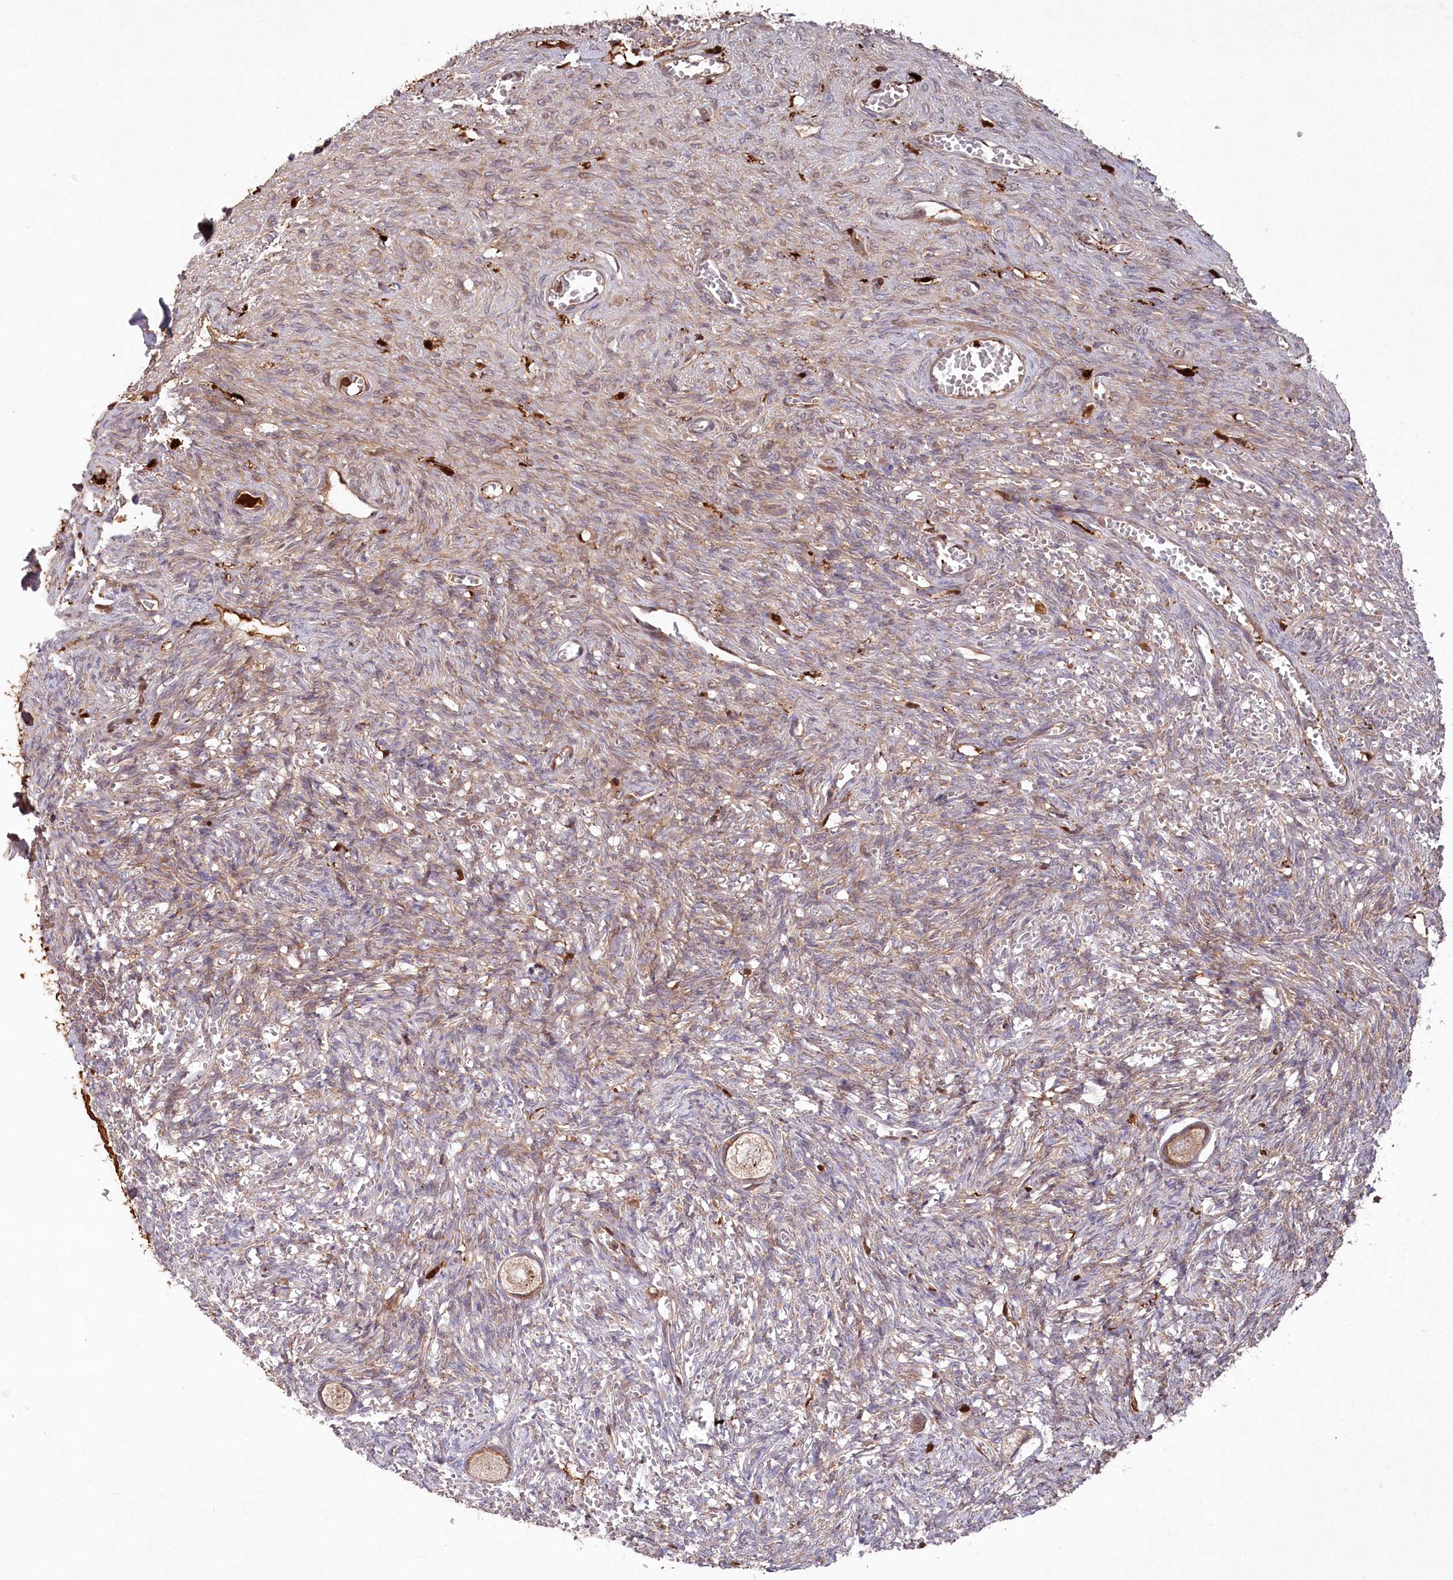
{"staining": {"intensity": "moderate", "quantity": ">75%", "location": "cytoplasmic/membranous"}, "tissue": "ovary", "cell_type": "Follicle cells", "image_type": "normal", "snomed": [{"axis": "morphology", "description": "Normal tissue, NOS"}, {"axis": "topography", "description": "Ovary"}], "caption": "Protein expression by immunohistochemistry reveals moderate cytoplasmic/membranous expression in approximately >75% of follicle cells in benign ovary. Ihc stains the protein of interest in brown and the nuclei are stained blue.", "gene": "PPP1R21", "patient": {"sex": "female", "age": 27}}